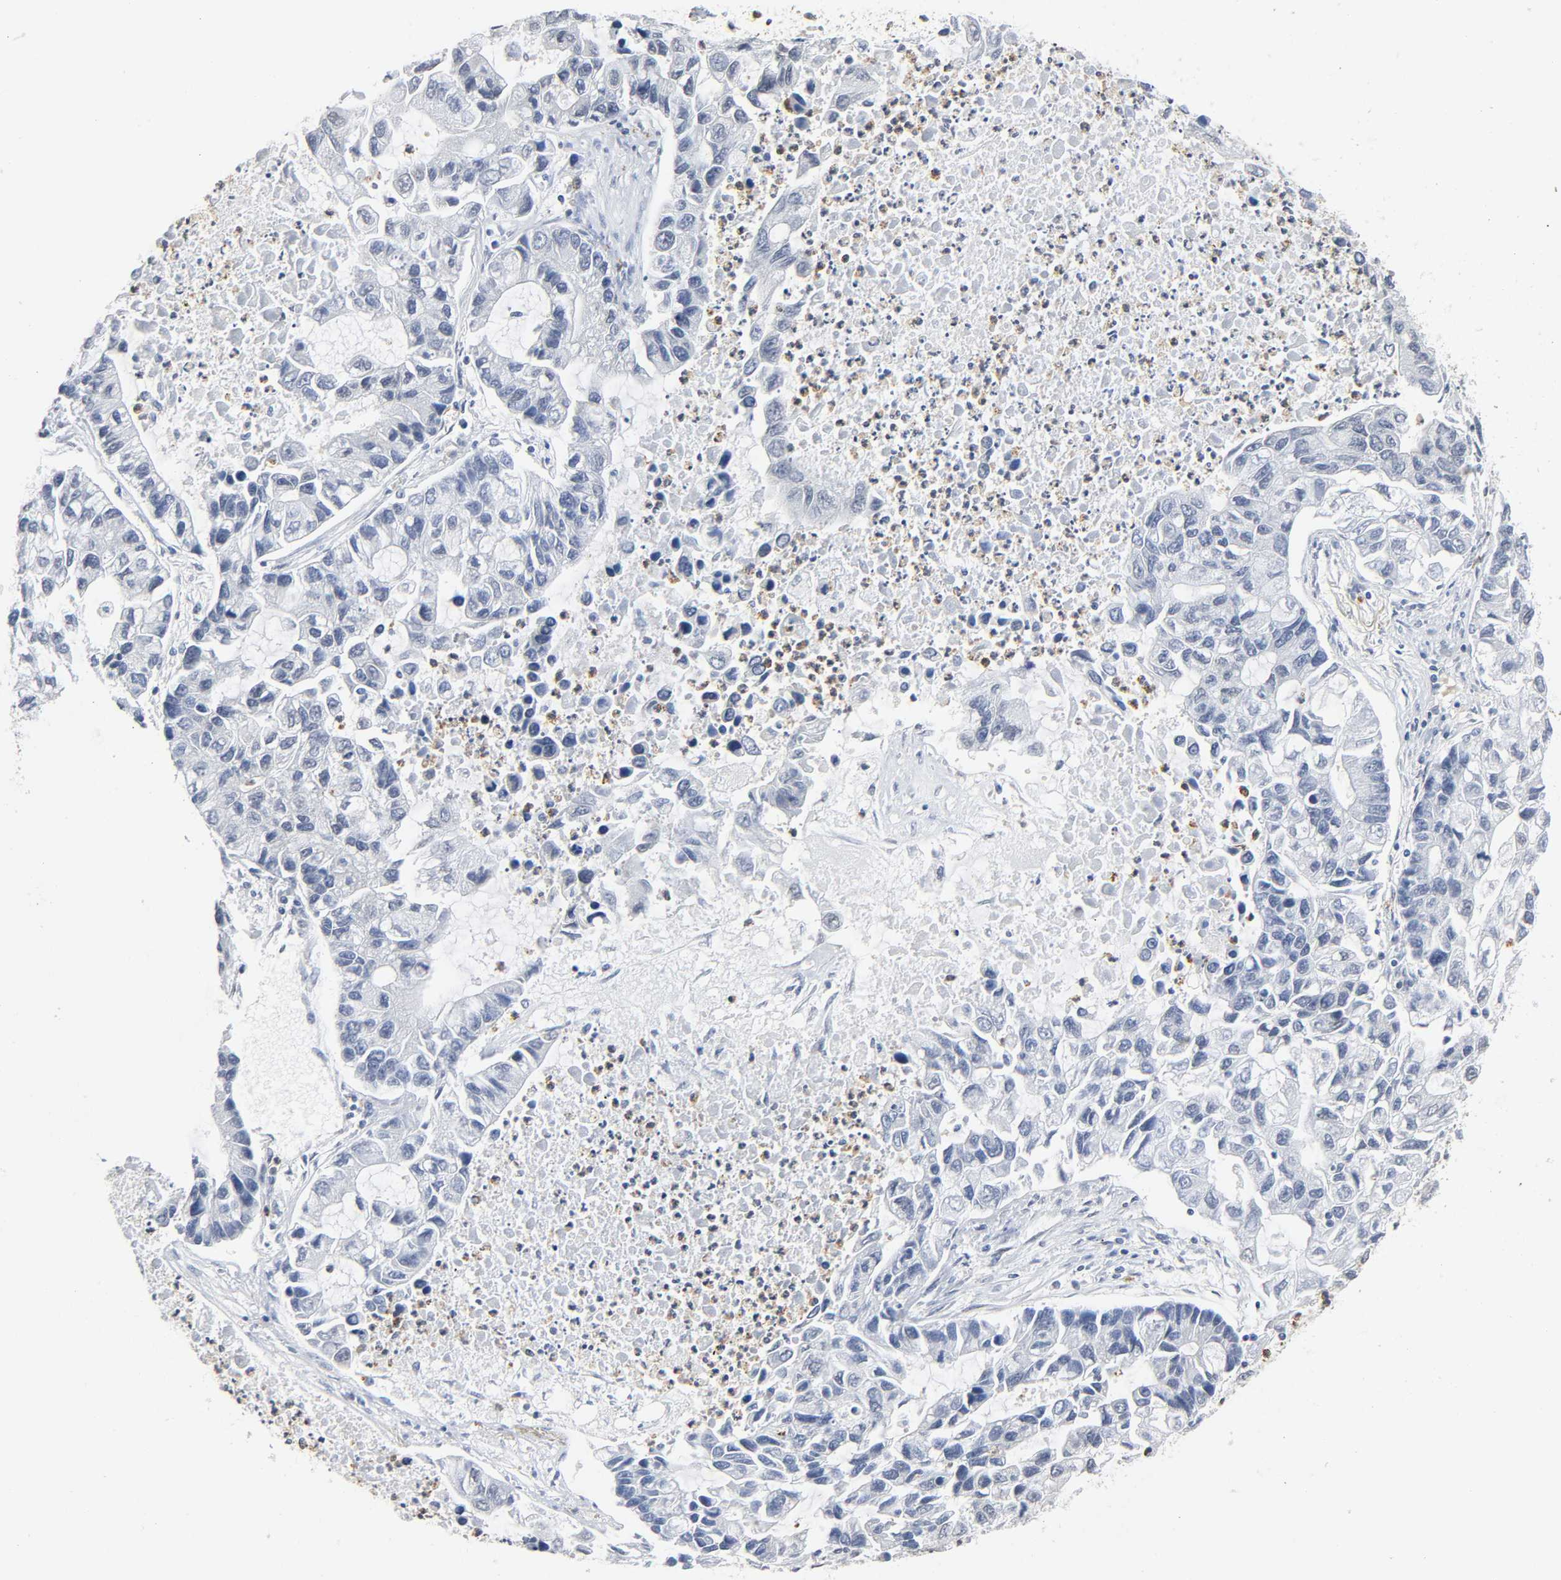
{"staining": {"intensity": "negative", "quantity": "none", "location": "none"}, "tissue": "lung cancer", "cell_type": "Tumor cells", "image_type": "cancer", "snomed": [{"axis": "morphology", "description": "Adenocarcinoma, NOS"}, {"axis": "topography", "description": "Lung"}], "caption": "Lung adenocarcinoma was stained to show a protein in brown. There is no significant staining in tumor cells.", "gene": "SUMO1", "patient": {"sex": "female", "age": 51}}